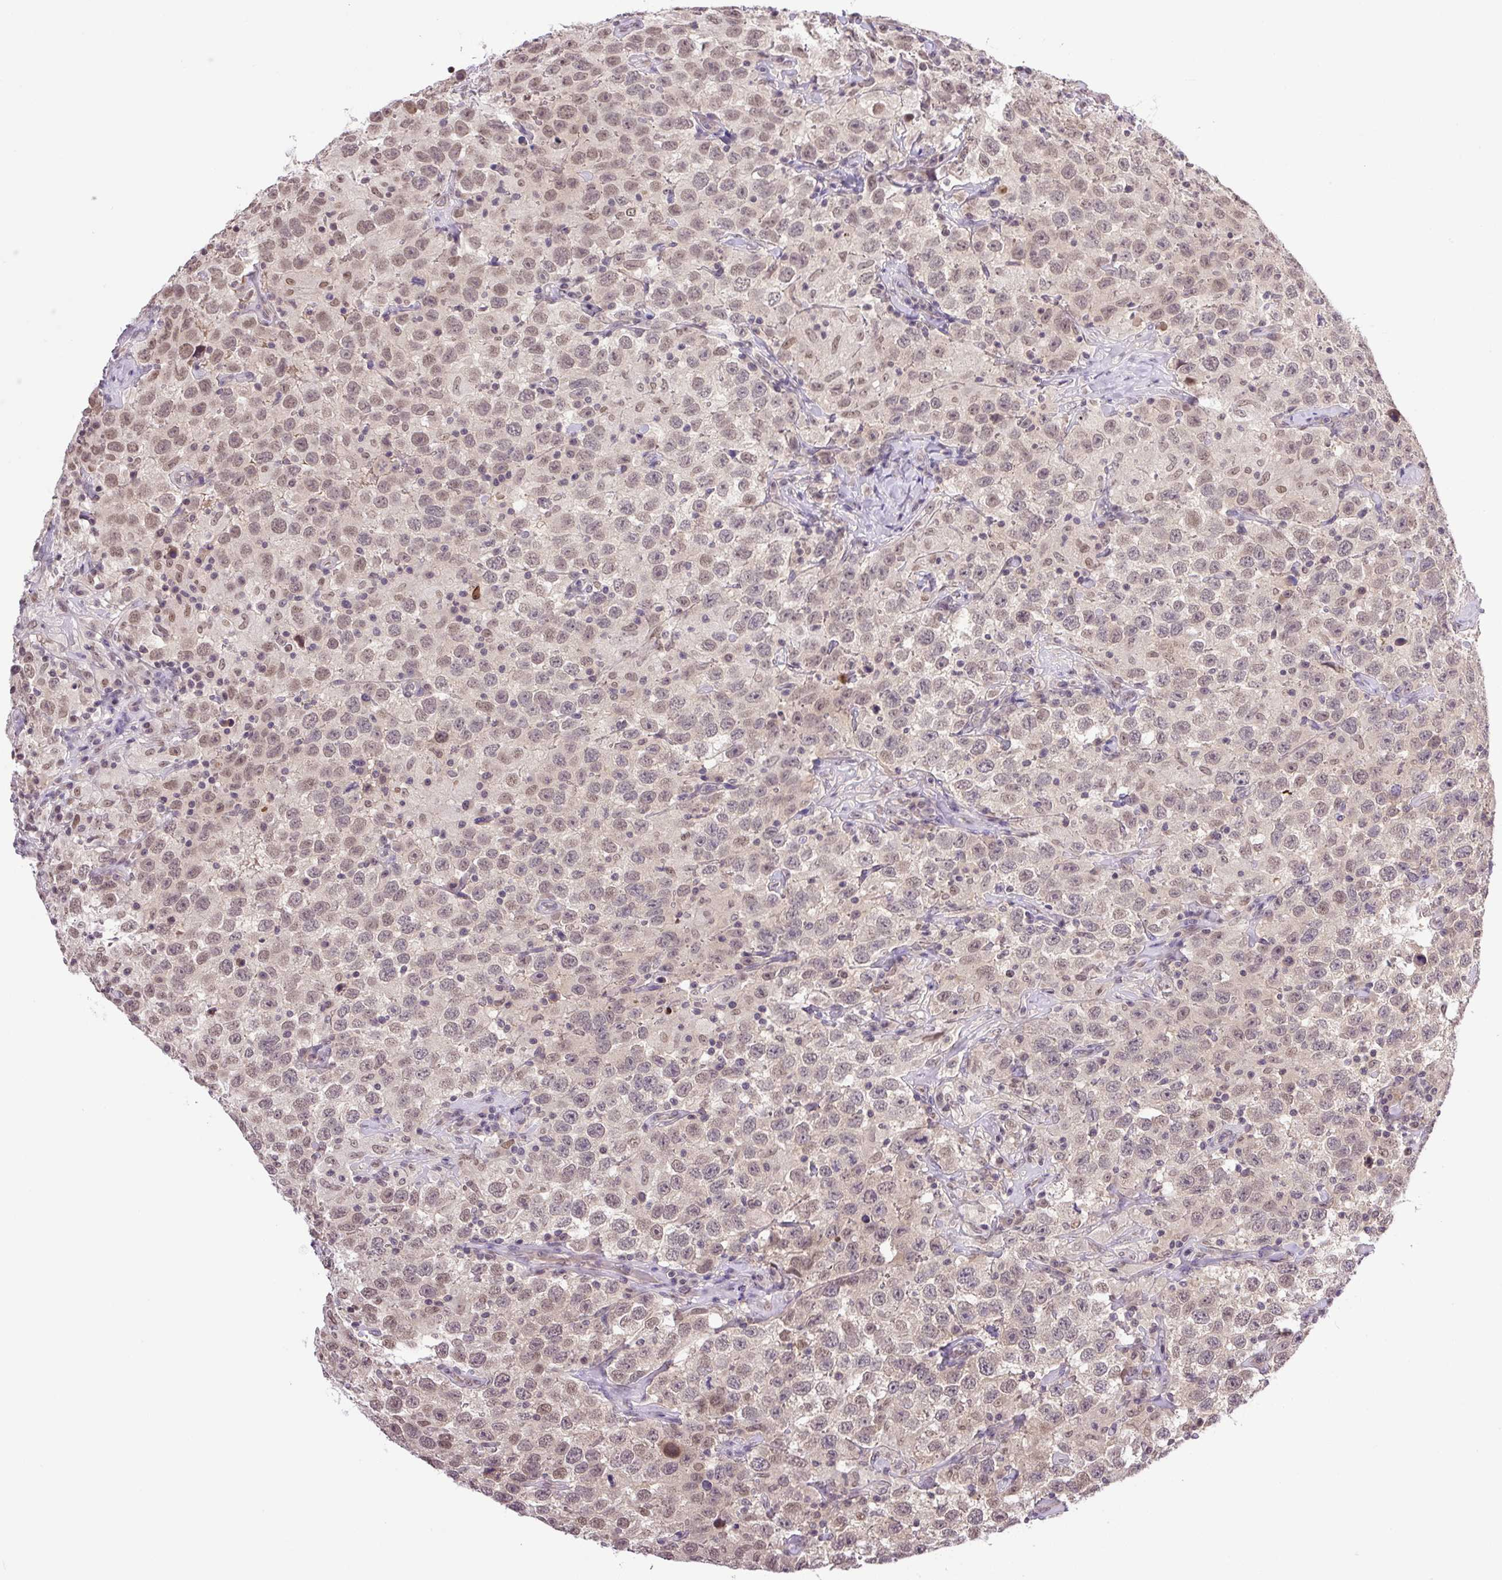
{"staining": {"intensity": "weak", "quantity": "25%-75%", "location": "nuclear"}, "tissue": "testis cancer", "cell_type": "Tumor cells", "image_type": "cancer", "snomed": [{"axis": "morphology", "description": "Seminoma, NOS"}, {"axis": "topography", "description": "Testis"}], "caption": "DAB immunohistochemical staining of testis cancer (seminoma) reveals weak nuclear protein staining in about 25%-75% of tumor cells.", "gene": "SGTA", "patient": {"sex": "male", "age": 41}}